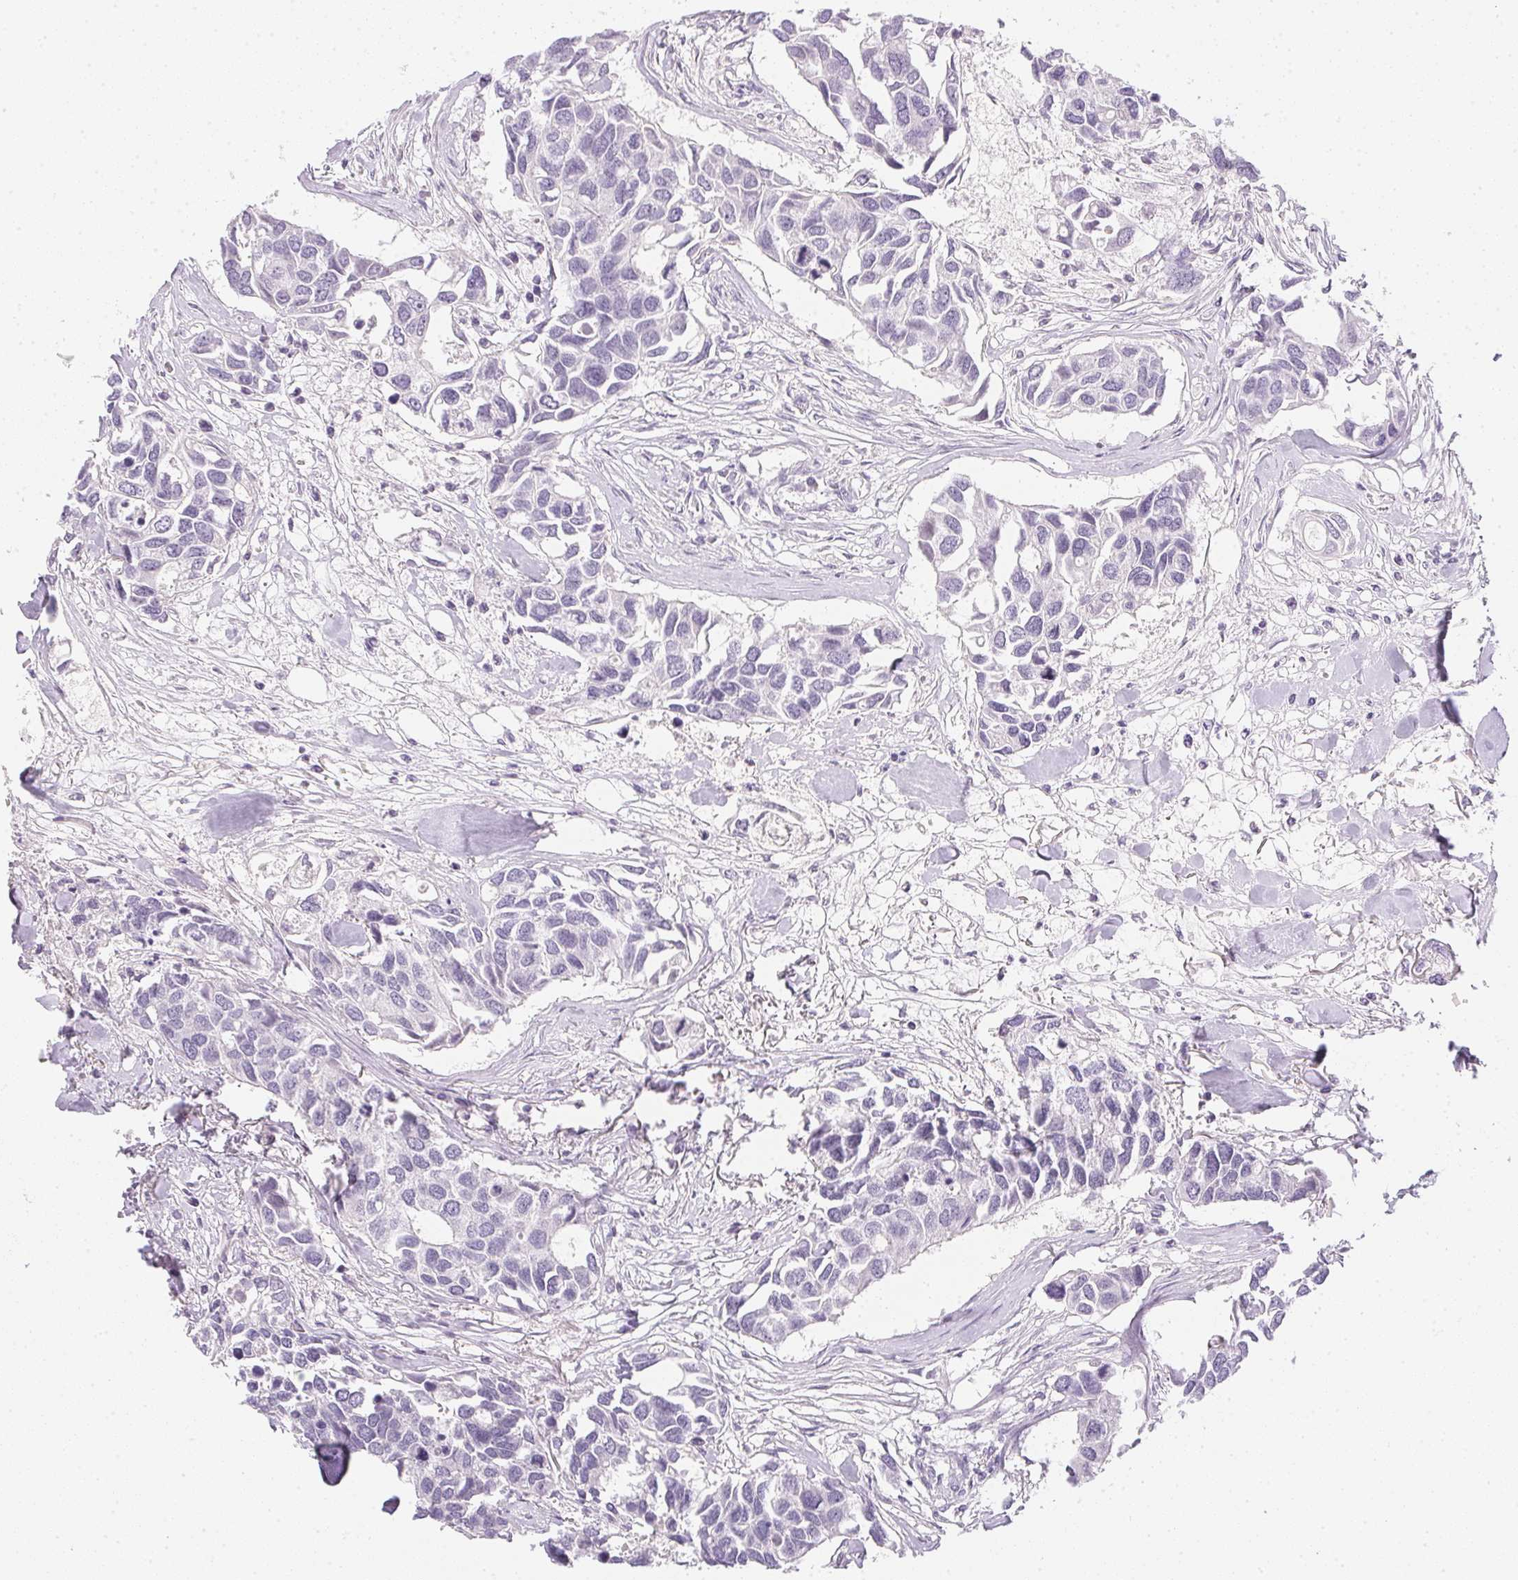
{"staining": {"intensity": "negative", "quantity": "none", "location": "none"}, "tissue": "breast cancer", "cell_type": "Tumor cells", "image_type": "cancer", "snomed": [{"axis": "morphology", "description": "Duct carcinoma"}, {"axis": "topography", "description": "Breast"}], "caption": "The immunohistochemistry (IHC) histopathology image has no significant positivity in tumor cells of infiltrating ductal carcinoma (breast) tissue. Nuclei are stained in blue.", "gene": "PPY", "patient": {"sex": "female", "age": 83}}